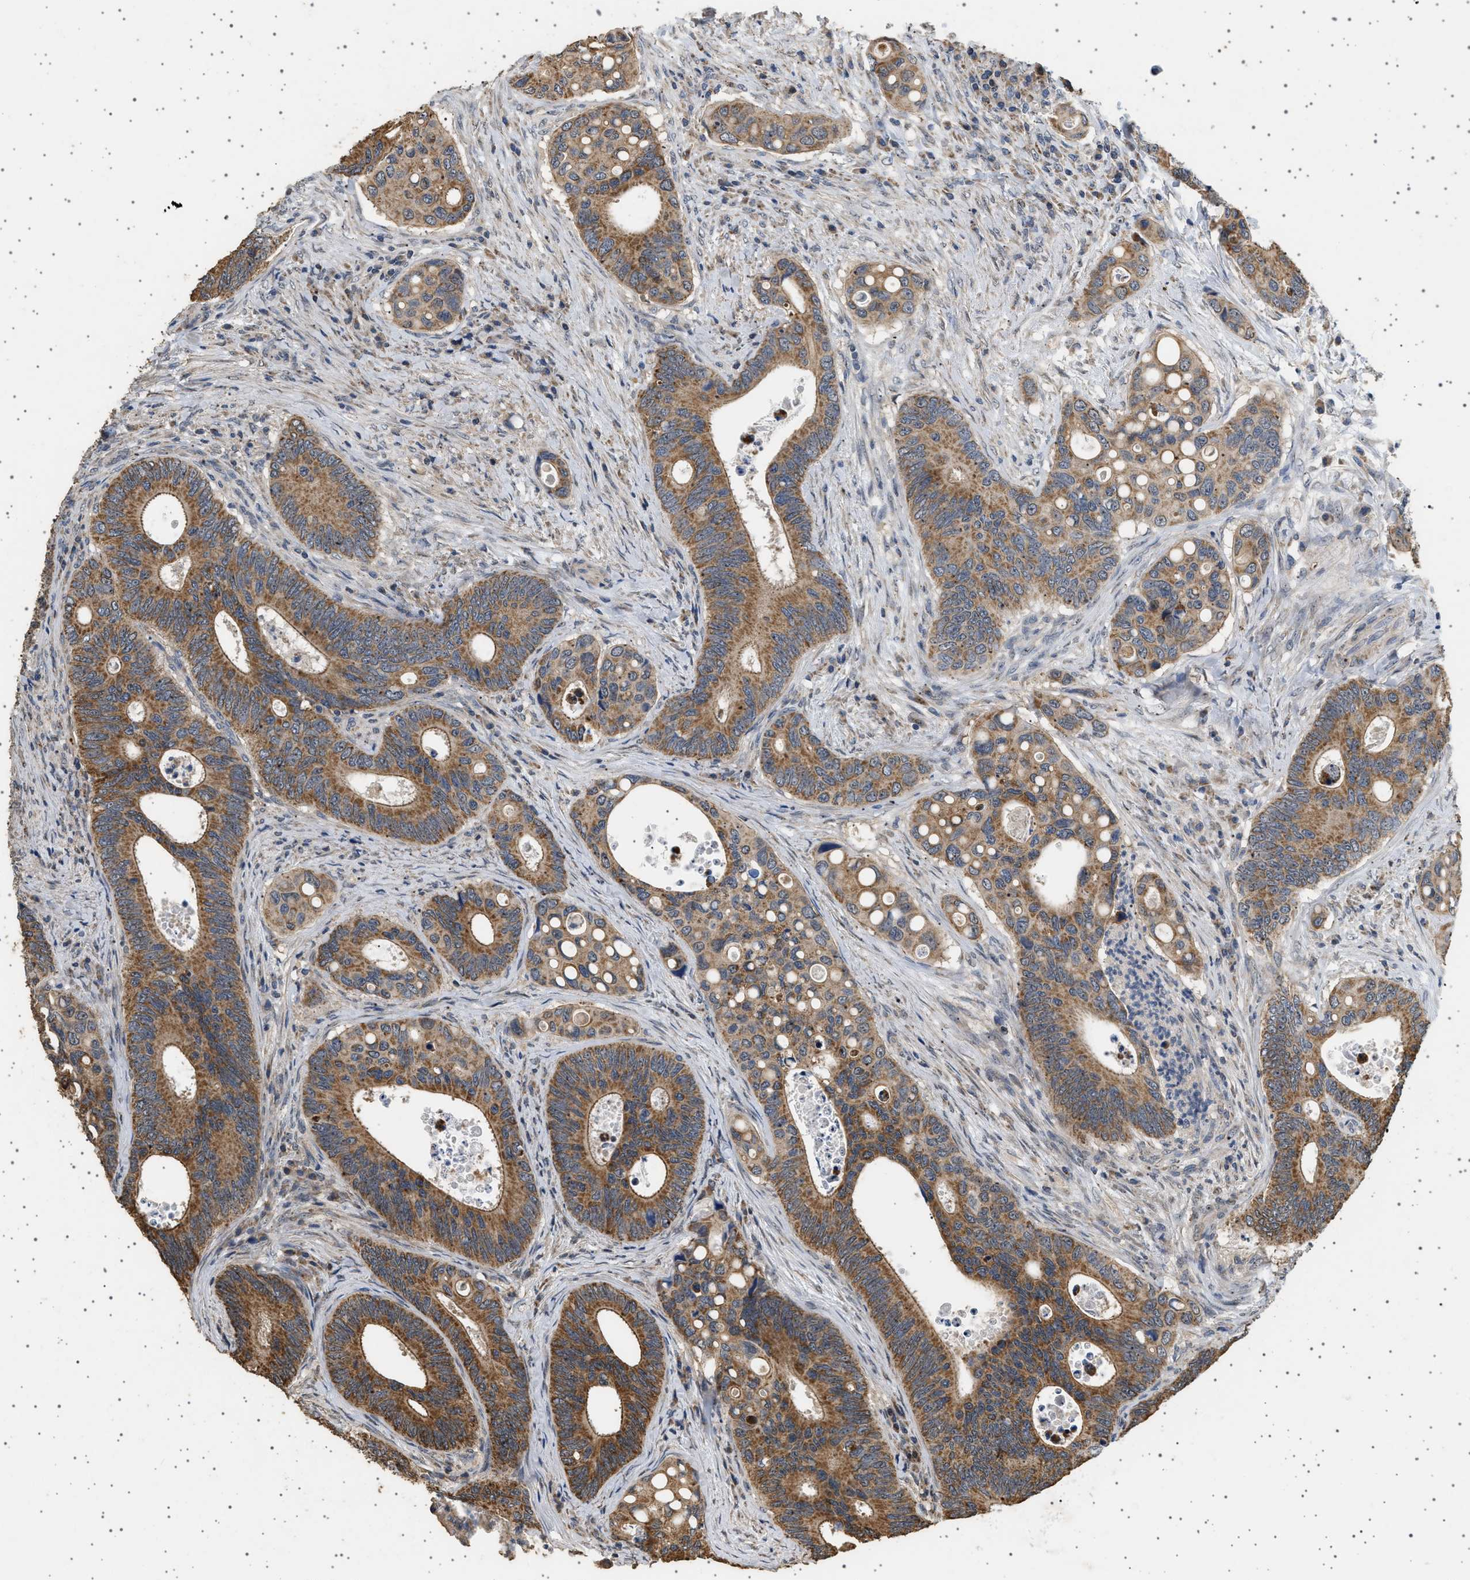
{"staining": {"intensity": "moderate", "quantity": ">75%", "location": "cytoplasmic/membranous"}, "tissue": "colorectal cancer", "cell_type": "Tumor cells", "image_type": "cancer", "snomed": [{"axis": "morphology", "description": "Inflammation, NOS"}, {"axis": "morphology", "description": "Adenocarcinoma, NOS"}, {"axis": "topography", "description": "Colon"}], "caption": "Colorectal cancer (adenocarcinoma) stained for a protein reveals moderate cytoplasmic/membranous positivity in tumor cells.", "gene": "KCNA4", "patient": {"sex": "male", "age": 72}}